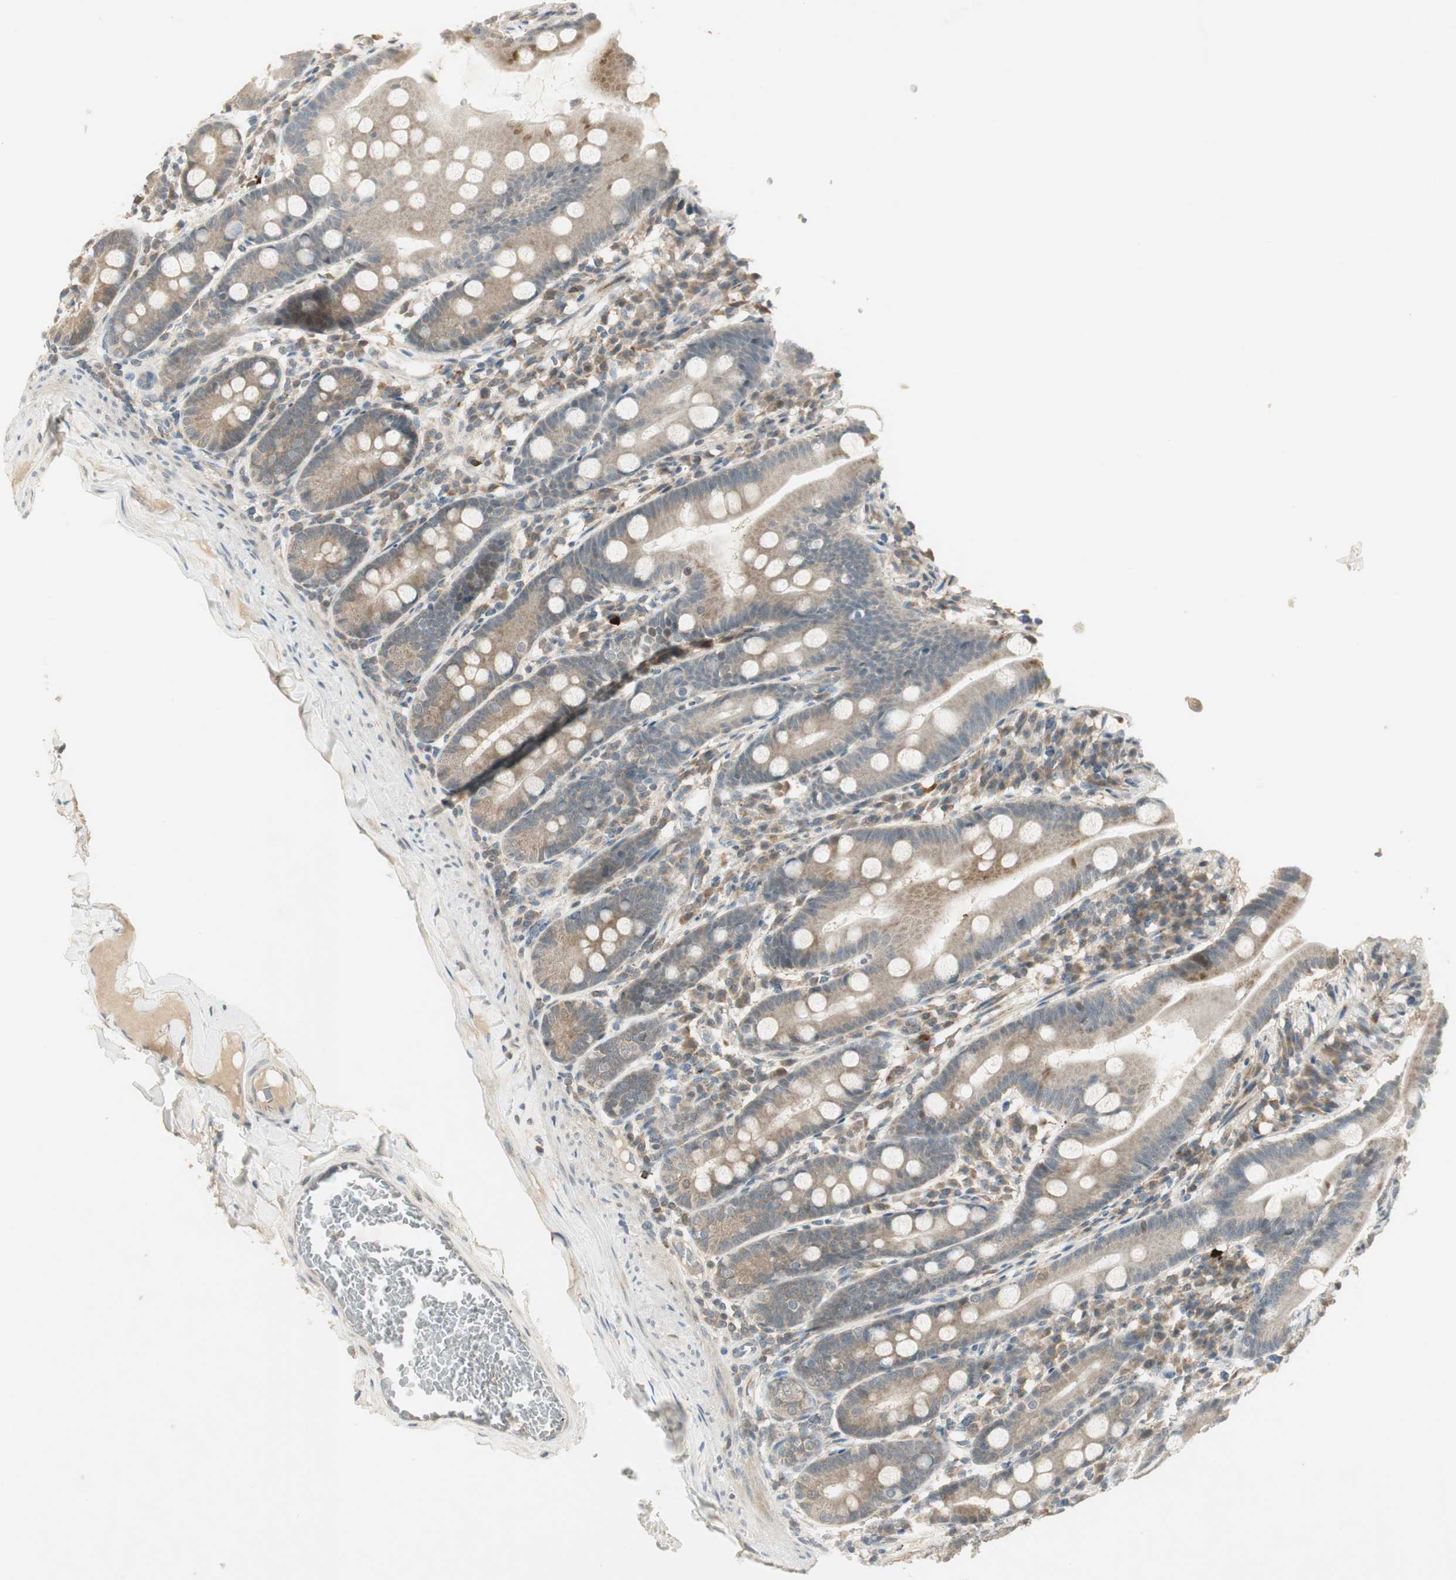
{"staining": {"intensity": "moderate", "quantity": "<25%", "location": "cytoplasmic/membranous"}, "tissue": "duodenum", "cell_type": "Glandular cells", "image_type": "normal", "snomed": [{"axis": "morphology", "description": "Normal tissue, NOS"}, {"axis": "topography", "description": "Duodenum"}], "caption": "Moderate cytoplasmic/membranous staining for a protein is seen in approximately <25% of glandular cells of normal duodenum using IHC.", "gene": "USP2", "patient": {"sex": "male", "age": 50}}